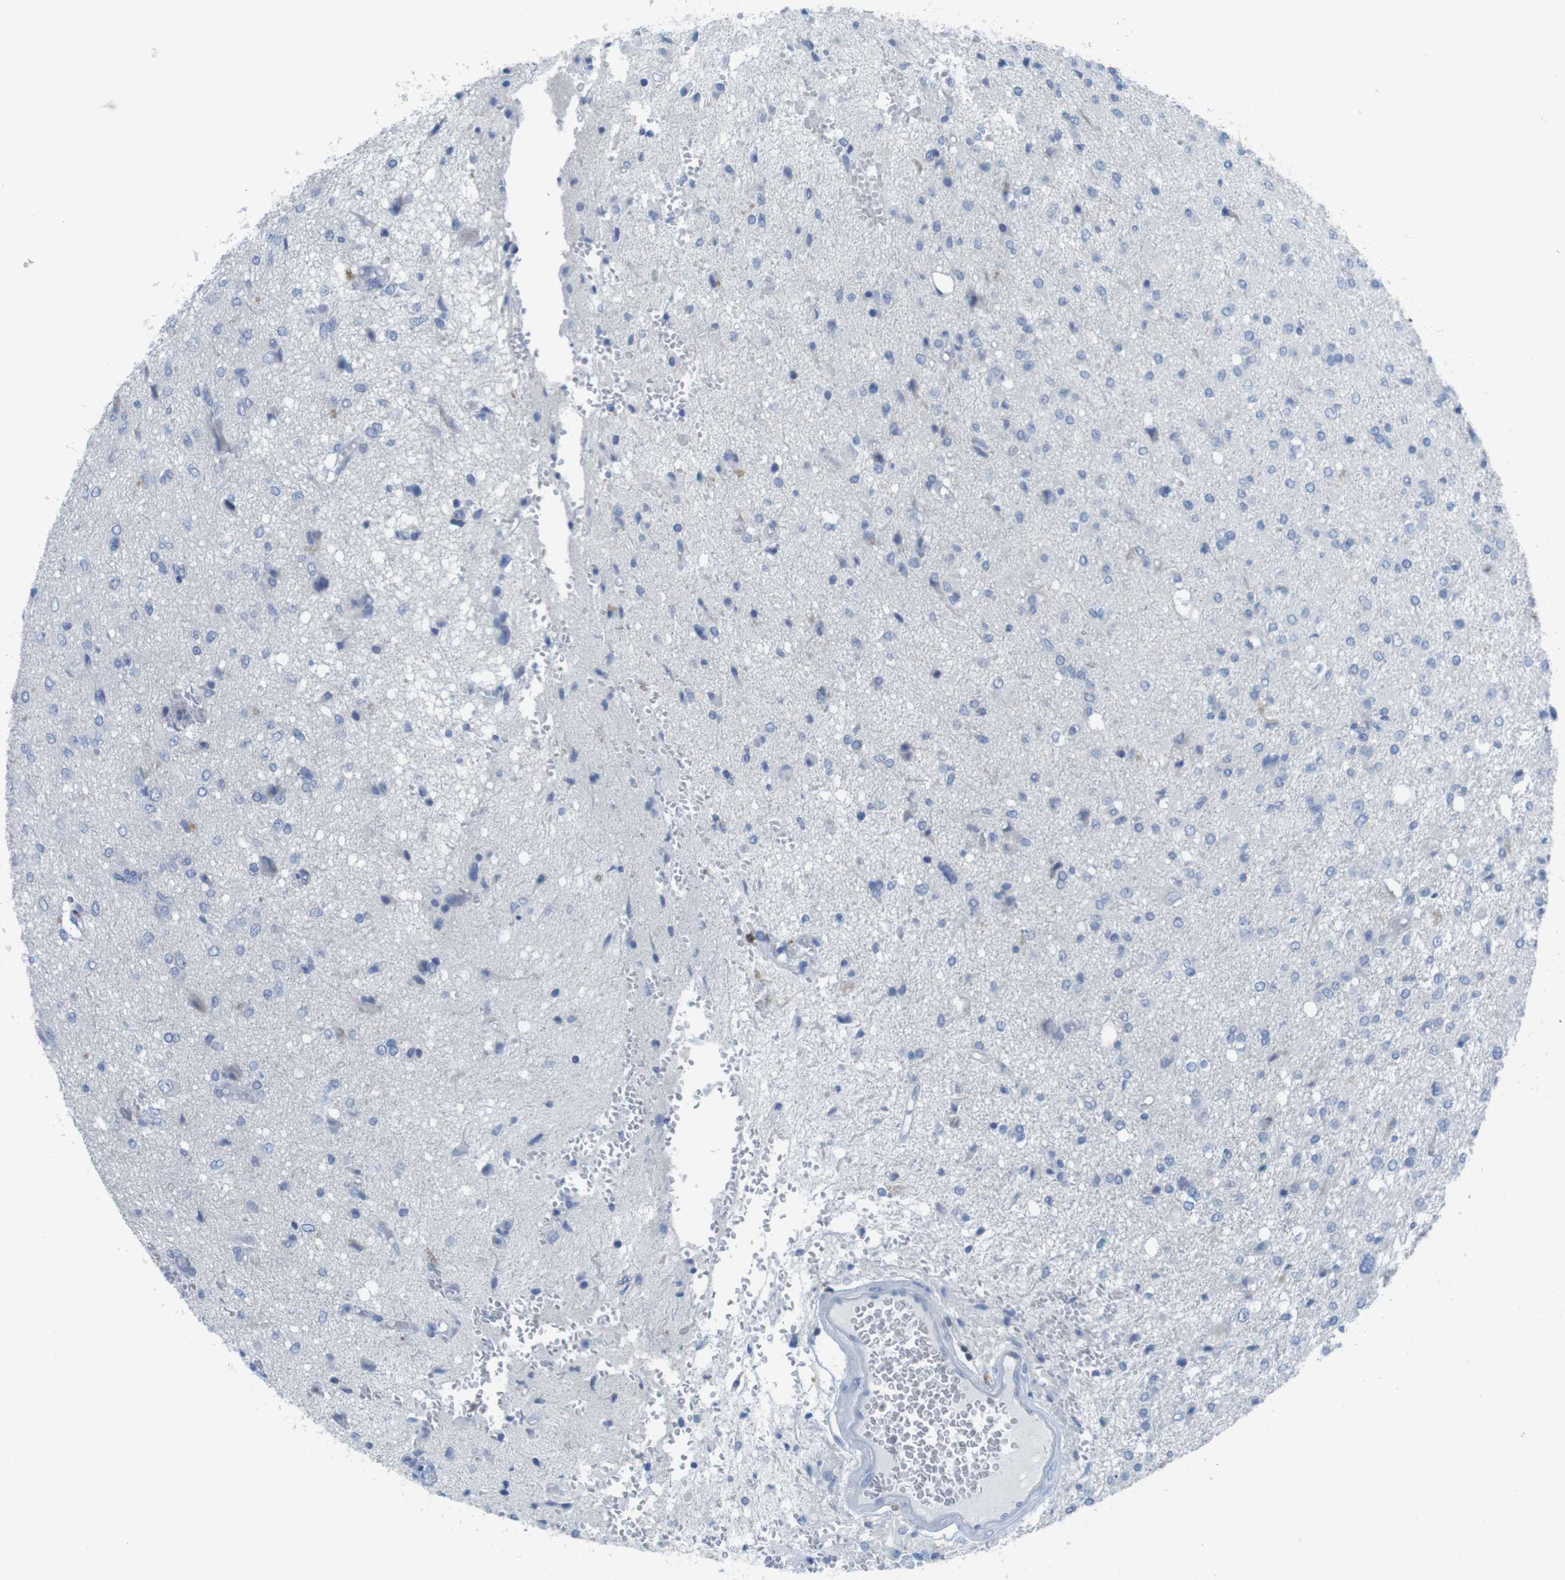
{"staining": {"intensity": "negative", "quantity": "none", "location": "none"}, "tissue": "glioma", "cell_type": "Tumor cells", "image_type": "cancer", "snomed": [{"axis": "morphology", "description": "Glioma, malignant, High grade"}, {"axis": "topography", "description": "Brain"}], "caption": "An IHC micrograph of glioma is shown. There is no staining in tumor cells of glioma. (IHC, brightfield microscopy, high magnification).", "gene": "CD5", "patient": {"sex": "female", "age": 59}}